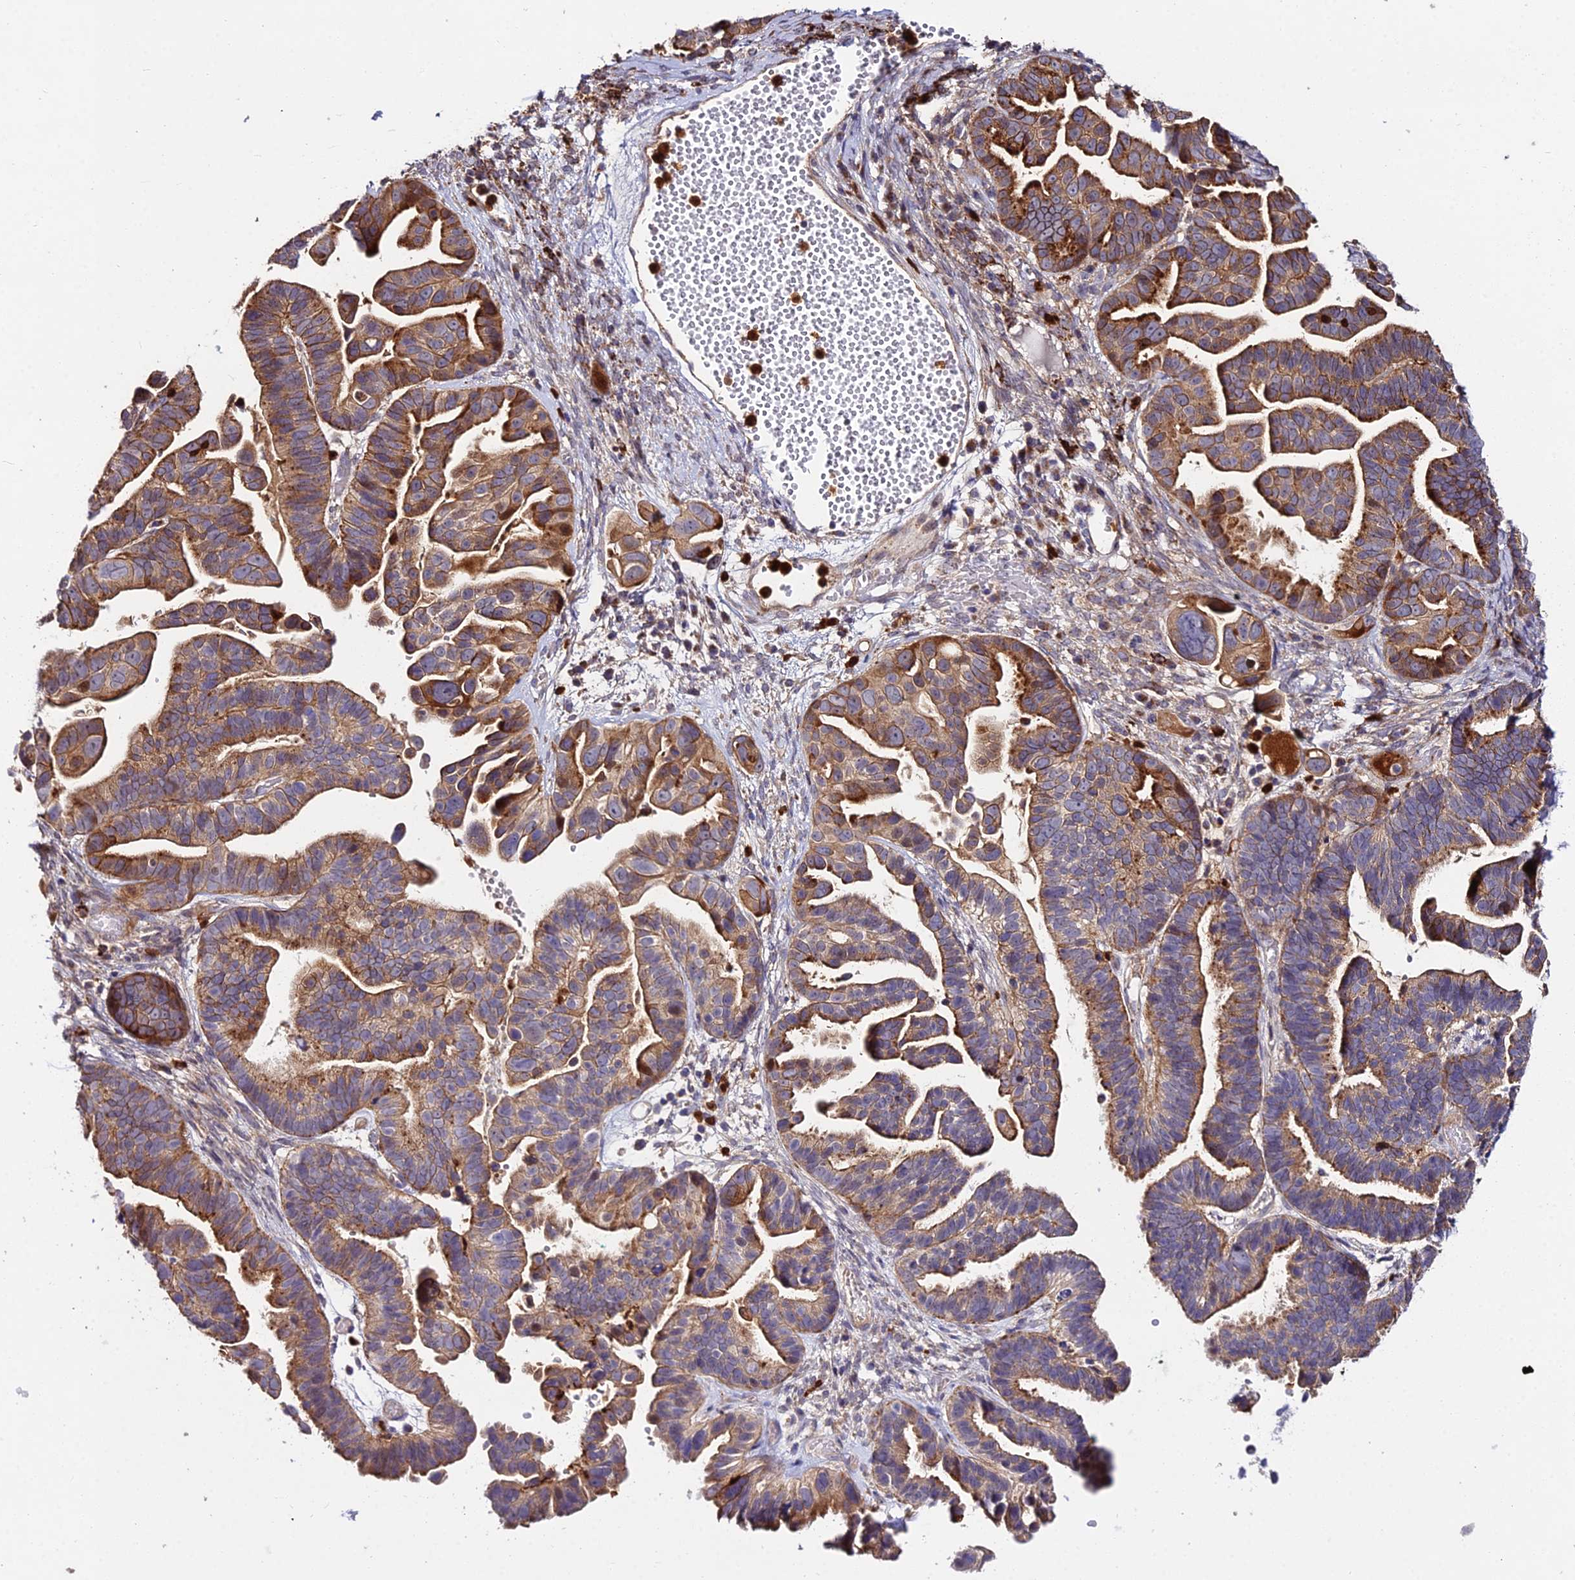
{"staining": {"intensity": "moderate", "quantity": "25%-75%", "location": "cytoplasmic/membranous"}, "tissue": "ovarian cancer", "cell_type": "Tumor cells", "image_type": "cancer", "snomed": [{"axis": "morphology", "description": "Cystadenocarcinoma, serous, NOS"}, {"axis": "topography", "description": "Ovary"}], "caption": "This is an image of immunohistochemistry (IHC) staining of ovarian serous cystadenocarcinoma, which shows moderate expression in the cytoplasmic/membranous of tumor cells.", "gene": "EID2", "patient": {"sex": "female", "age": 56}}